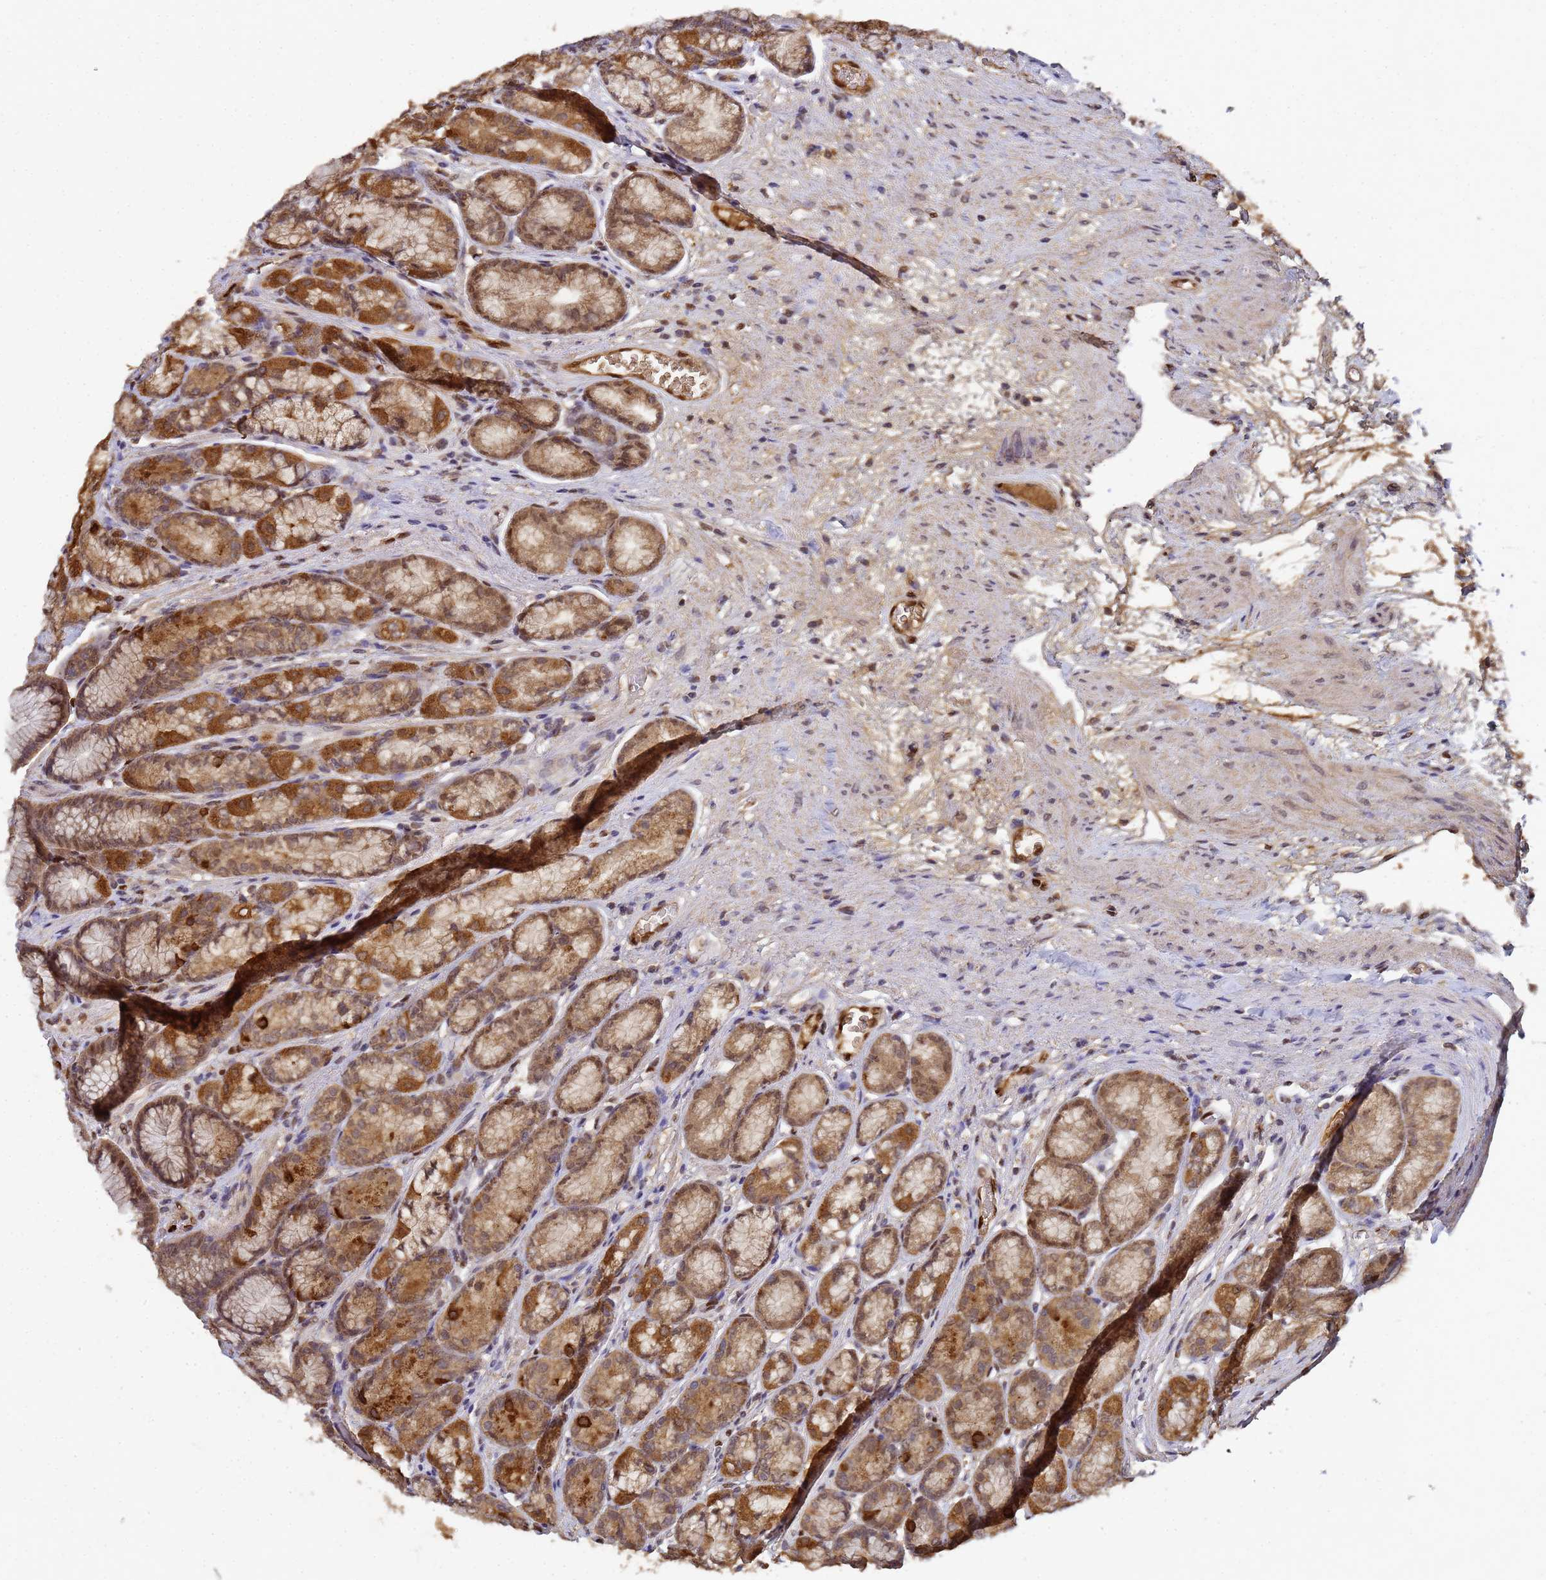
{"staining": {"intensity": "moderate", "quantity": ">75%", "location": "cytoplasmic/membranous,nuclear"}, "tissue": "stomach", "cell_type": "Glandular cells", "image_type": "normal", "snomed": [{"axis": "morphology", "description": "Normal tissue, NOS"}, {"axis": "morphology", "description": "Adenocarcinoma, NOS"}, {"axis": "morphology", "description": "Adenocarcinoma, High grade"}, {"axis": "topography", "description": "Stomach, upper"}, {"axis": "topography", "description": "Stomach"}], "caption": "Immunohistochemical staining of unremarkable human stomach demonstrates moderate cytoplasmic/membranous,nuclear protein expression in about >75% of glandular cells.", "gene": "SECISBP2", "patient": {"sex": "female", "age": 65}}